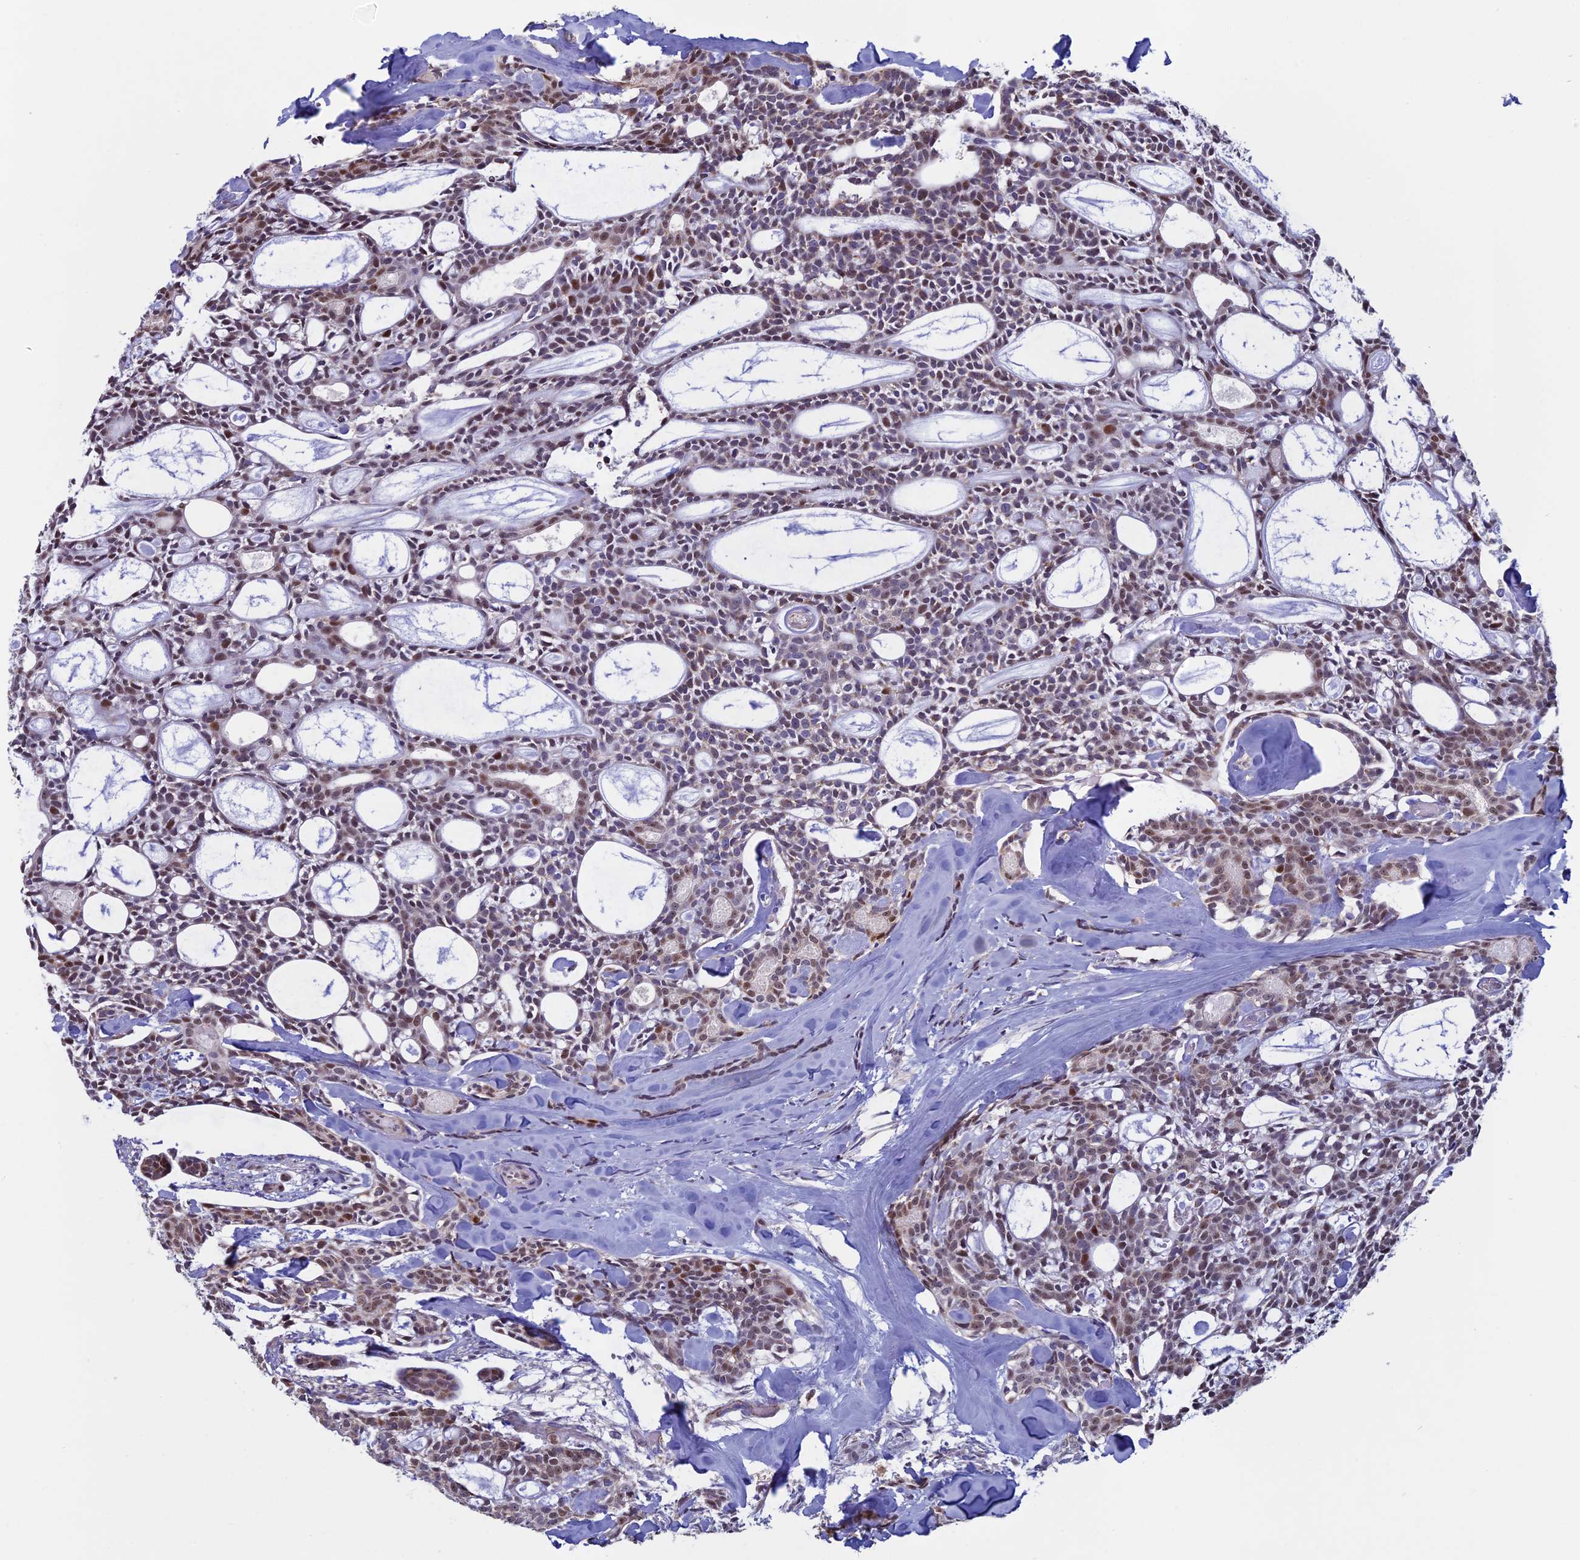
{"staining": {"intensity": "moderate", "quantity": "25%-75%", "location": "nuclear"}, "tissue": "head and neck cancer", "cell_type": "Tumor cells", "image_type": "cancer", "snomed": [{"axis": "morphology", "description": "Adenocarcinoma, NOS"}, {"axis": "topography", "description": "Salivary gland"}, {"axis": "topography", "description": "Head-Neck"}], "caption": "A high-resolution micrograph shows immunohistochemistry staining of adenocarcinoma (head and neck), which reveals moderate nuclear staining in approximately 25%-75% of tumor cells.", "gene": "ACSS1", "patient": {"sex": "male", "age": 55}}